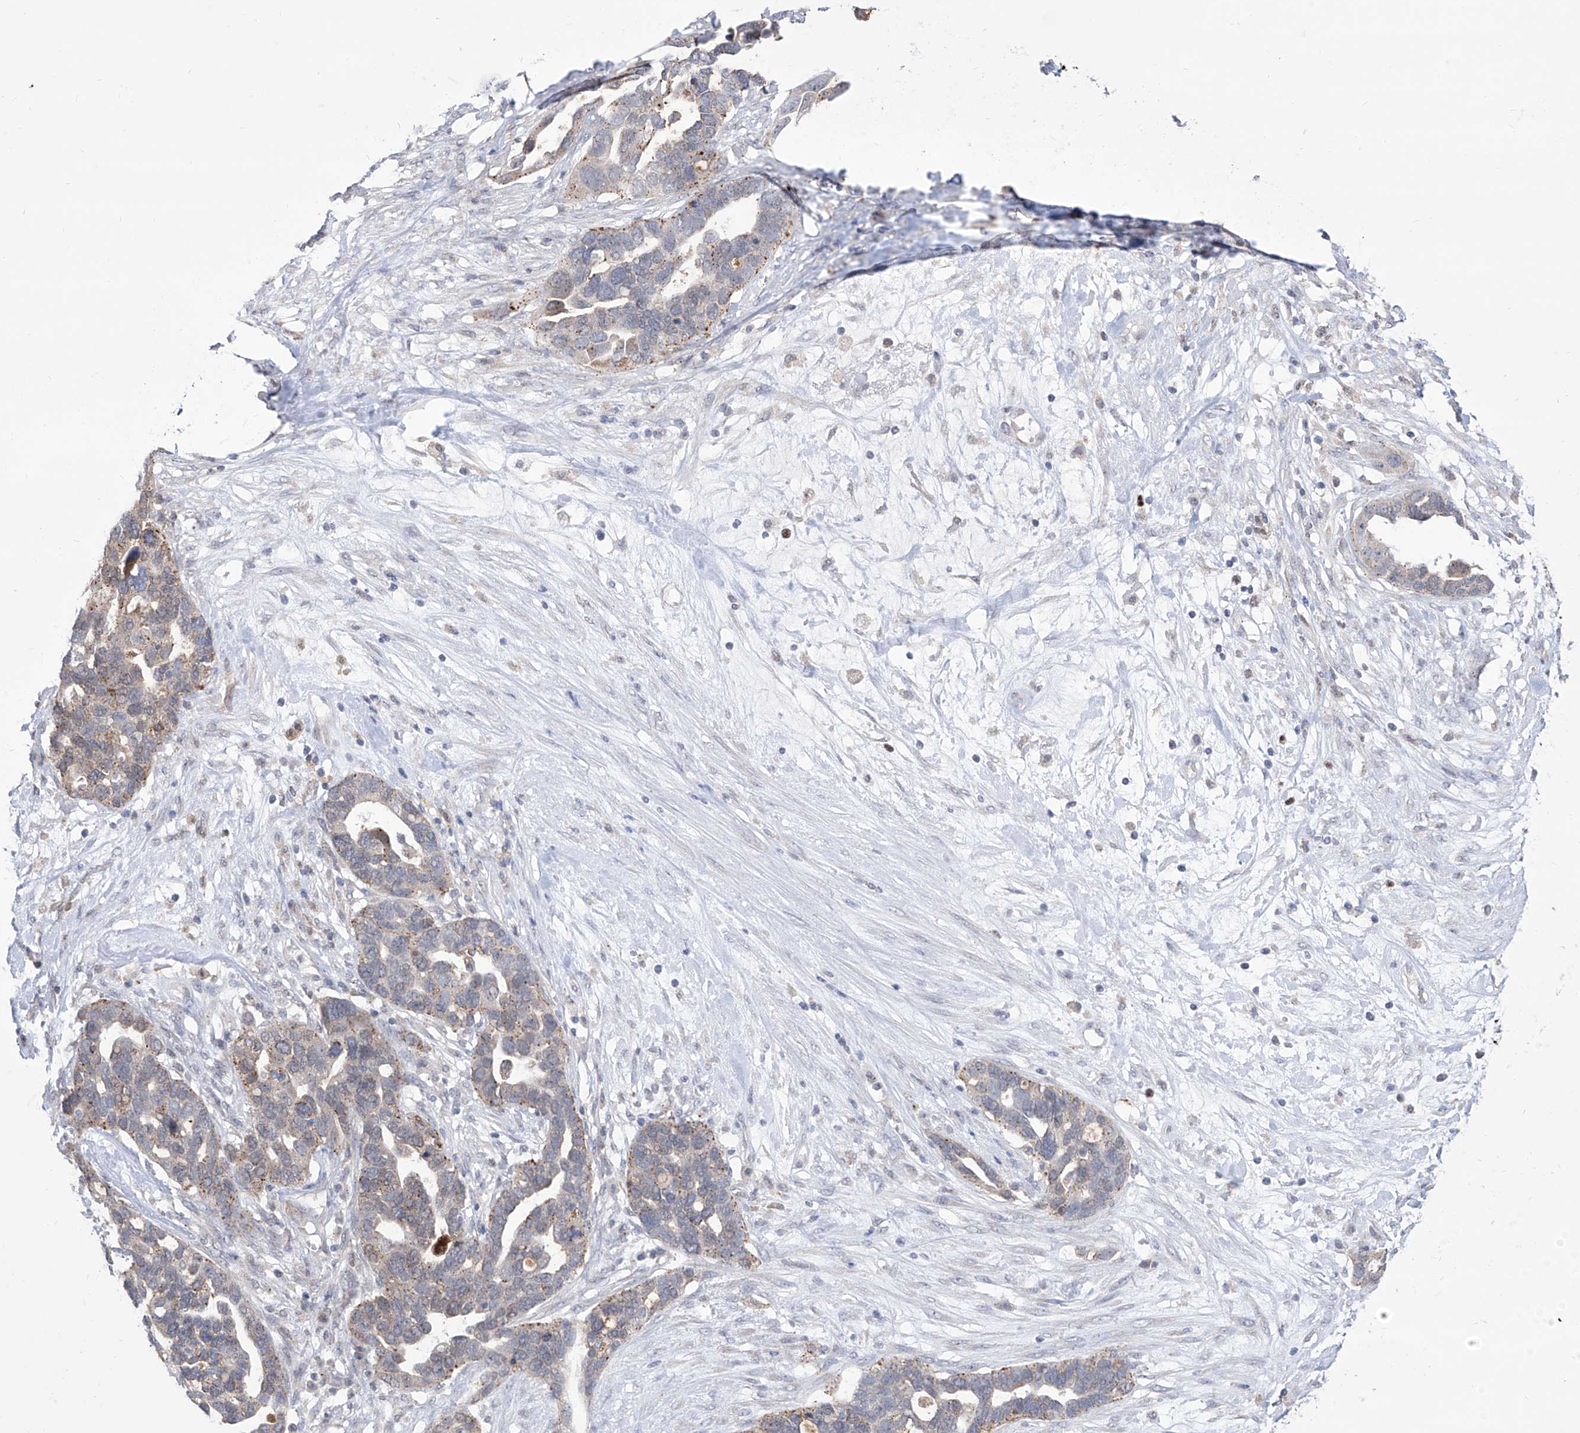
{"staining": {"intensity": "moderate", "quantity": "<25%", "location": "cytoplasmic/membranous"}, "tissue": "ovarian cancer", "cell_type": "Tumor cells", "image_type": "cancer", "snomed": [{"axis": "morphology", "description": "Cystadenocarcinoma, serous, NOS"}, {"axis": "topography", "description": "Ovary"}], "caption": "Tumor cells exhibit low levels of moderate cytoplasmic/membranous expression in about <25% of cells in ovarian serous cystadenocarcinoma.", "gene": "BROX", "patient": {"sex": "female", "age": 54}}